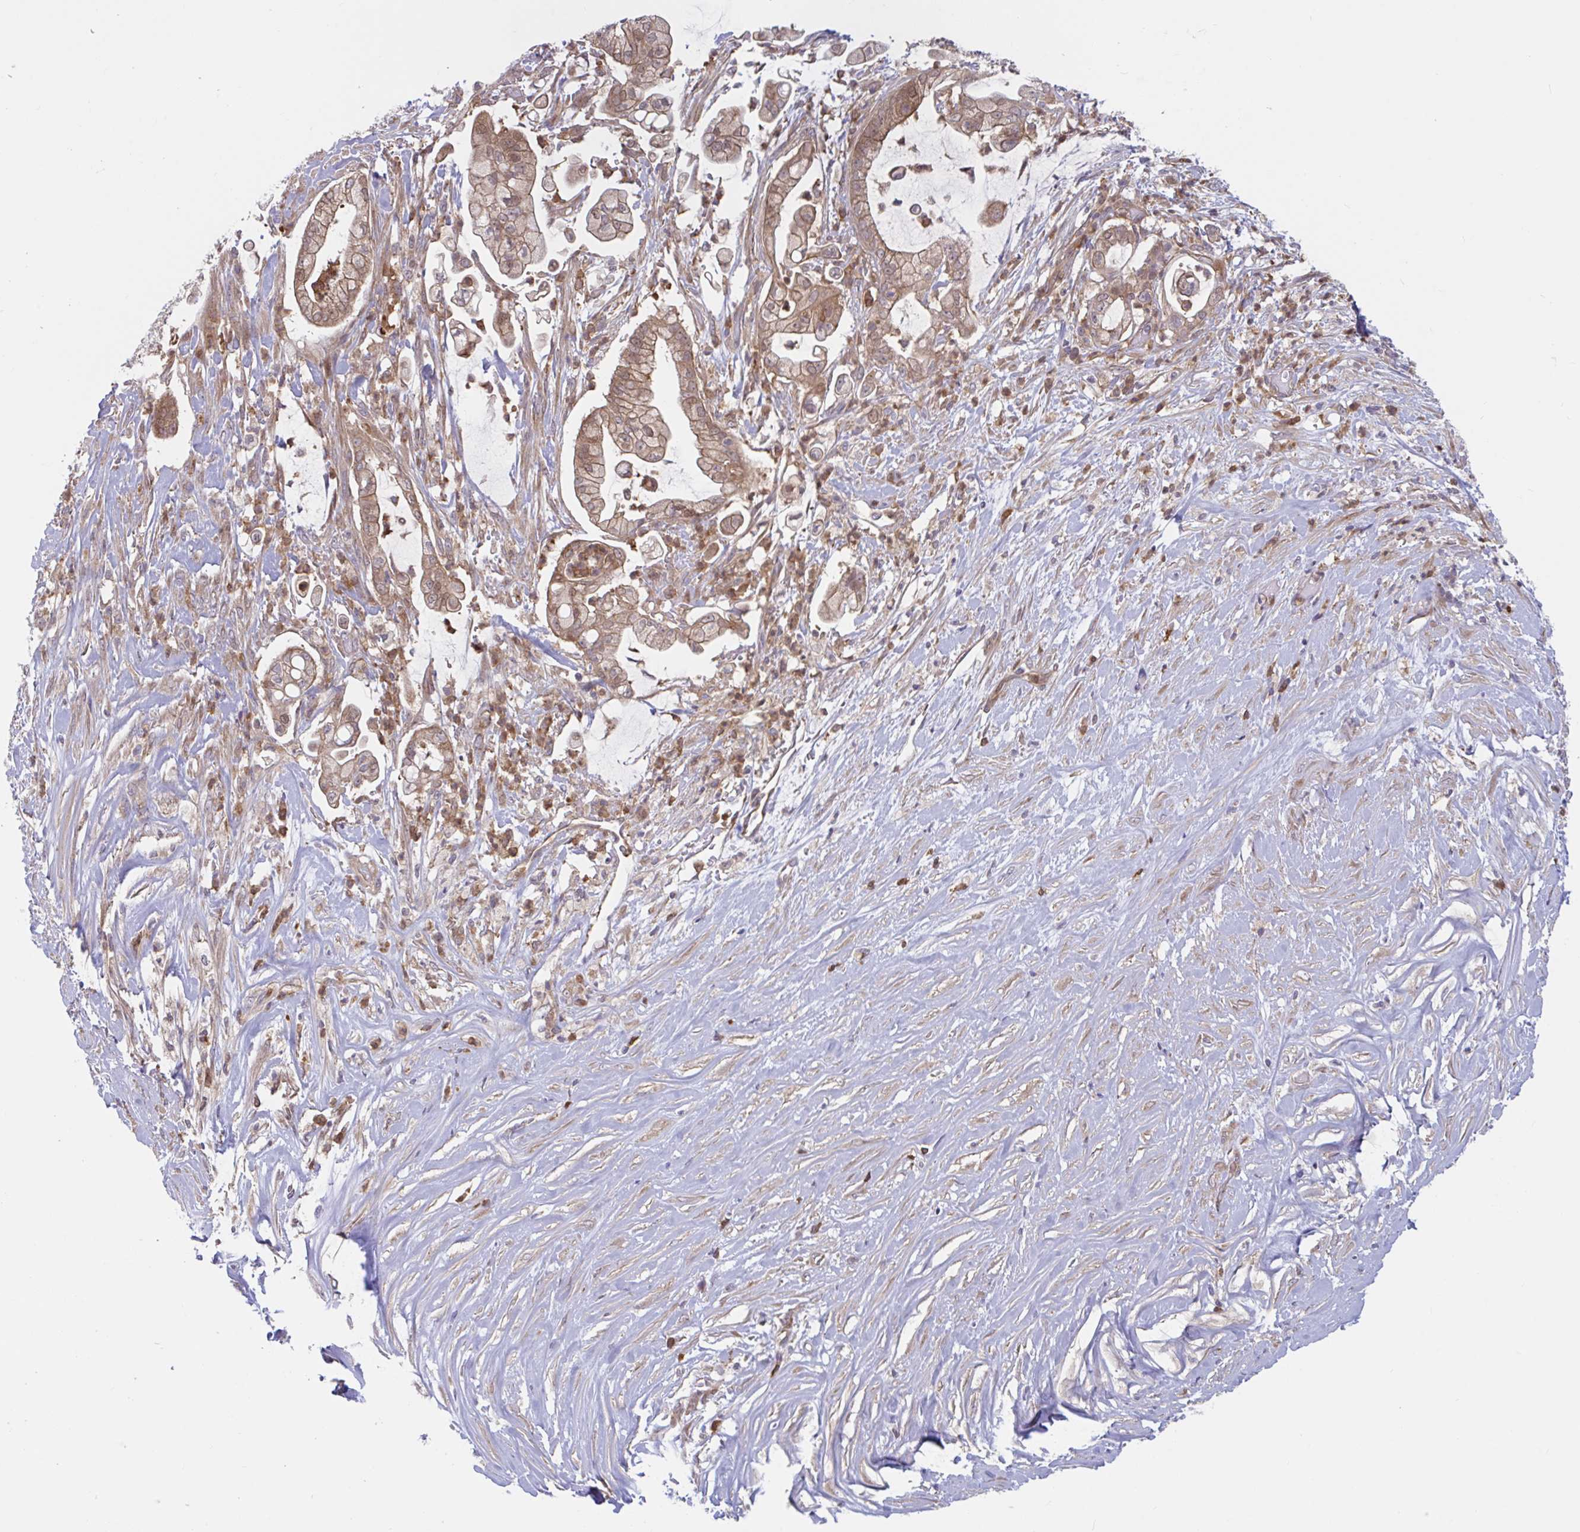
{"staining": {"intensity": "moderate", "quantity": ">75%", "location": "cytoplasmic/membranous,nuclear"}, "tissue": "pancreatic cancer", "cell_type": "Tumor cells", "image_type": "cancer", "snomed": [{"axis": "morphology", "description": "Adenocarcinoma, NOS"}, {"axis": "topography", "description": "Pancreas"}], "caption": "A high-resolution image shows immunohistochemistry staining of pancreatic adenocarcinoma, which reveals moderate cytoplasmic/membranous and nuclear expression in approximately >75% of tumor cells.", "gene": "LMNTD2", "patient": {"sex": "female", "age": 69}}